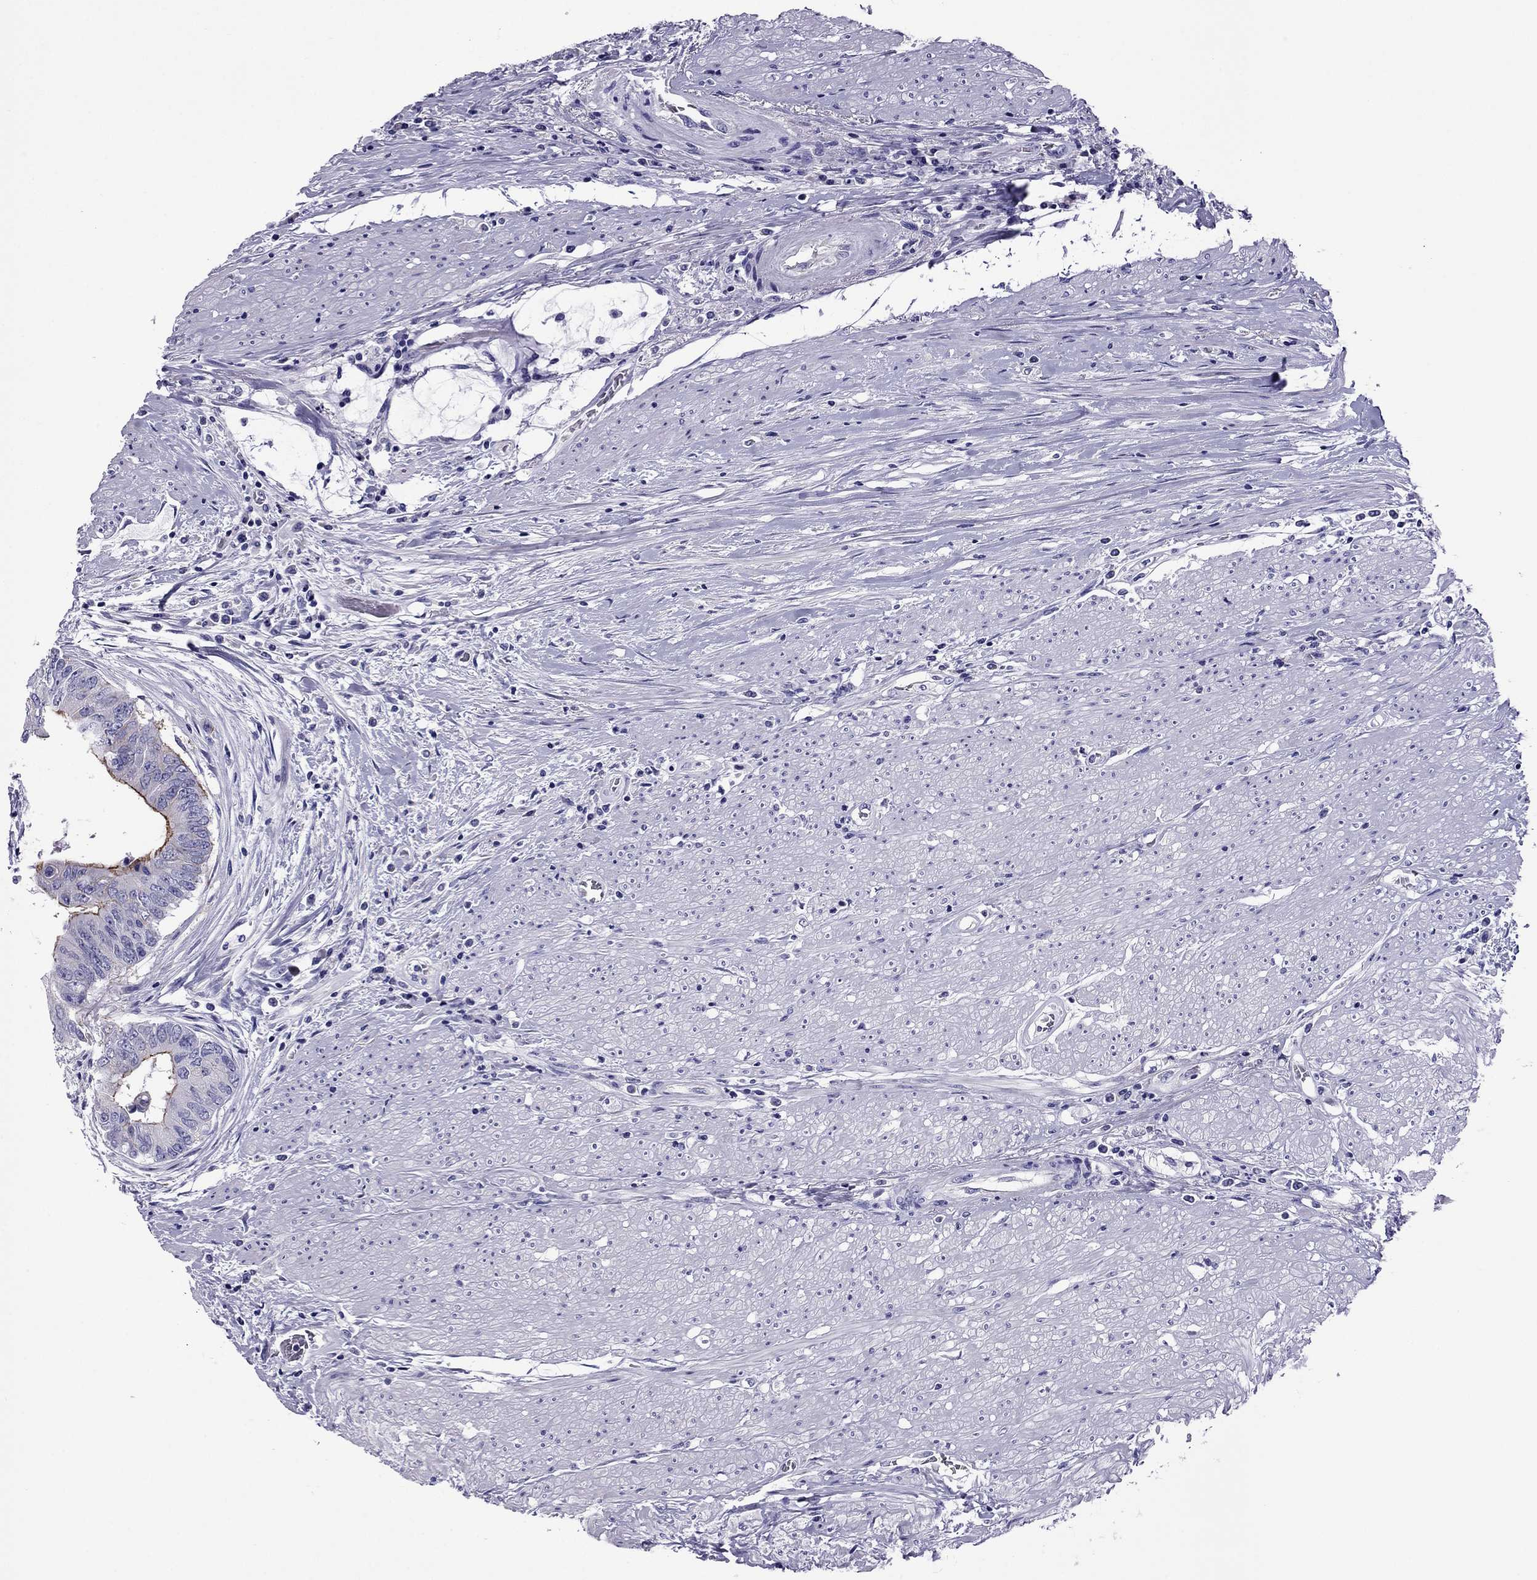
{"staining": {"intensity": "strong", "quantity": "<25%", "location": "cytoplasmic/membranous"}, "tissue": "colorectal cancer", "cell_type": "Tumor cells", "image_type": "cancer", "snomed": [{"axis": "morphology", "description": "Adenocarcinoma, NOS"}, {"axis": "topography", "description": "Rectum"}], "caption": "Protein staining exhibits strong cytoplasmic/membranous positivity in approximately <25% of tumor cells in colorectal cancer.", "gene": "MYL11", "patient": {"sex": "male", "age": 59}}